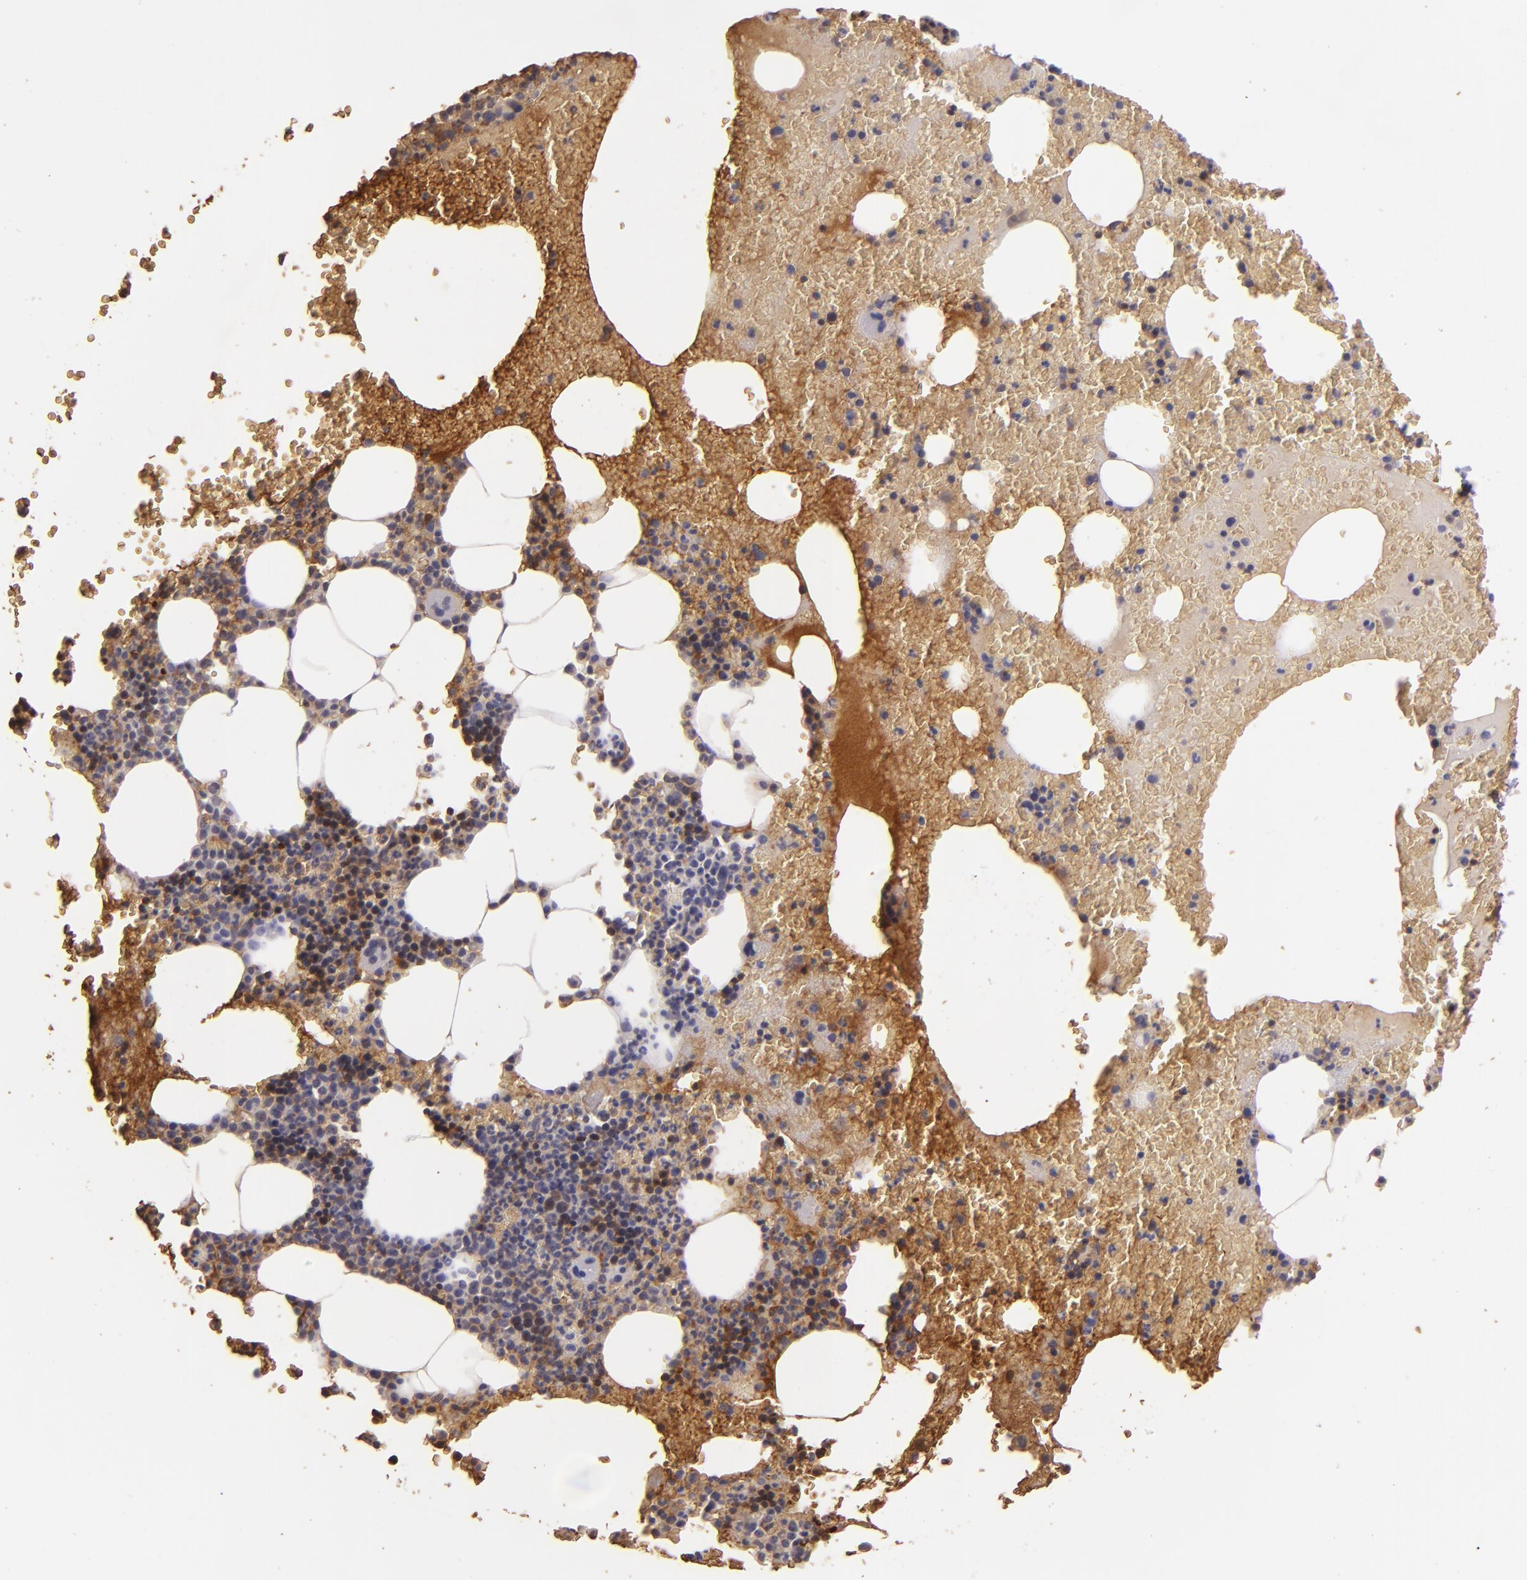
{"staining": {"intensity": "weak", "quantity": "25%-75%", "location": "cytoplasmic/membranous"}, "tissue": "bone marrow", "cell_type": "Hematopoietic cells", "image_type": "normal", "snomed": [{"axis": "morphology", "description": "Normal tissue, NOS"}, {"axis": "topography", "description": "Bone marrow"}], "caption": "DAB immunohistochemical staining of unremarkable human bone marrow reveals weak cytoplasmic/membranous protein staining in about 25%-75% of hematopoietic cells.", "gene": "ACE", "patient": {"sex": "male", "age": 82}}